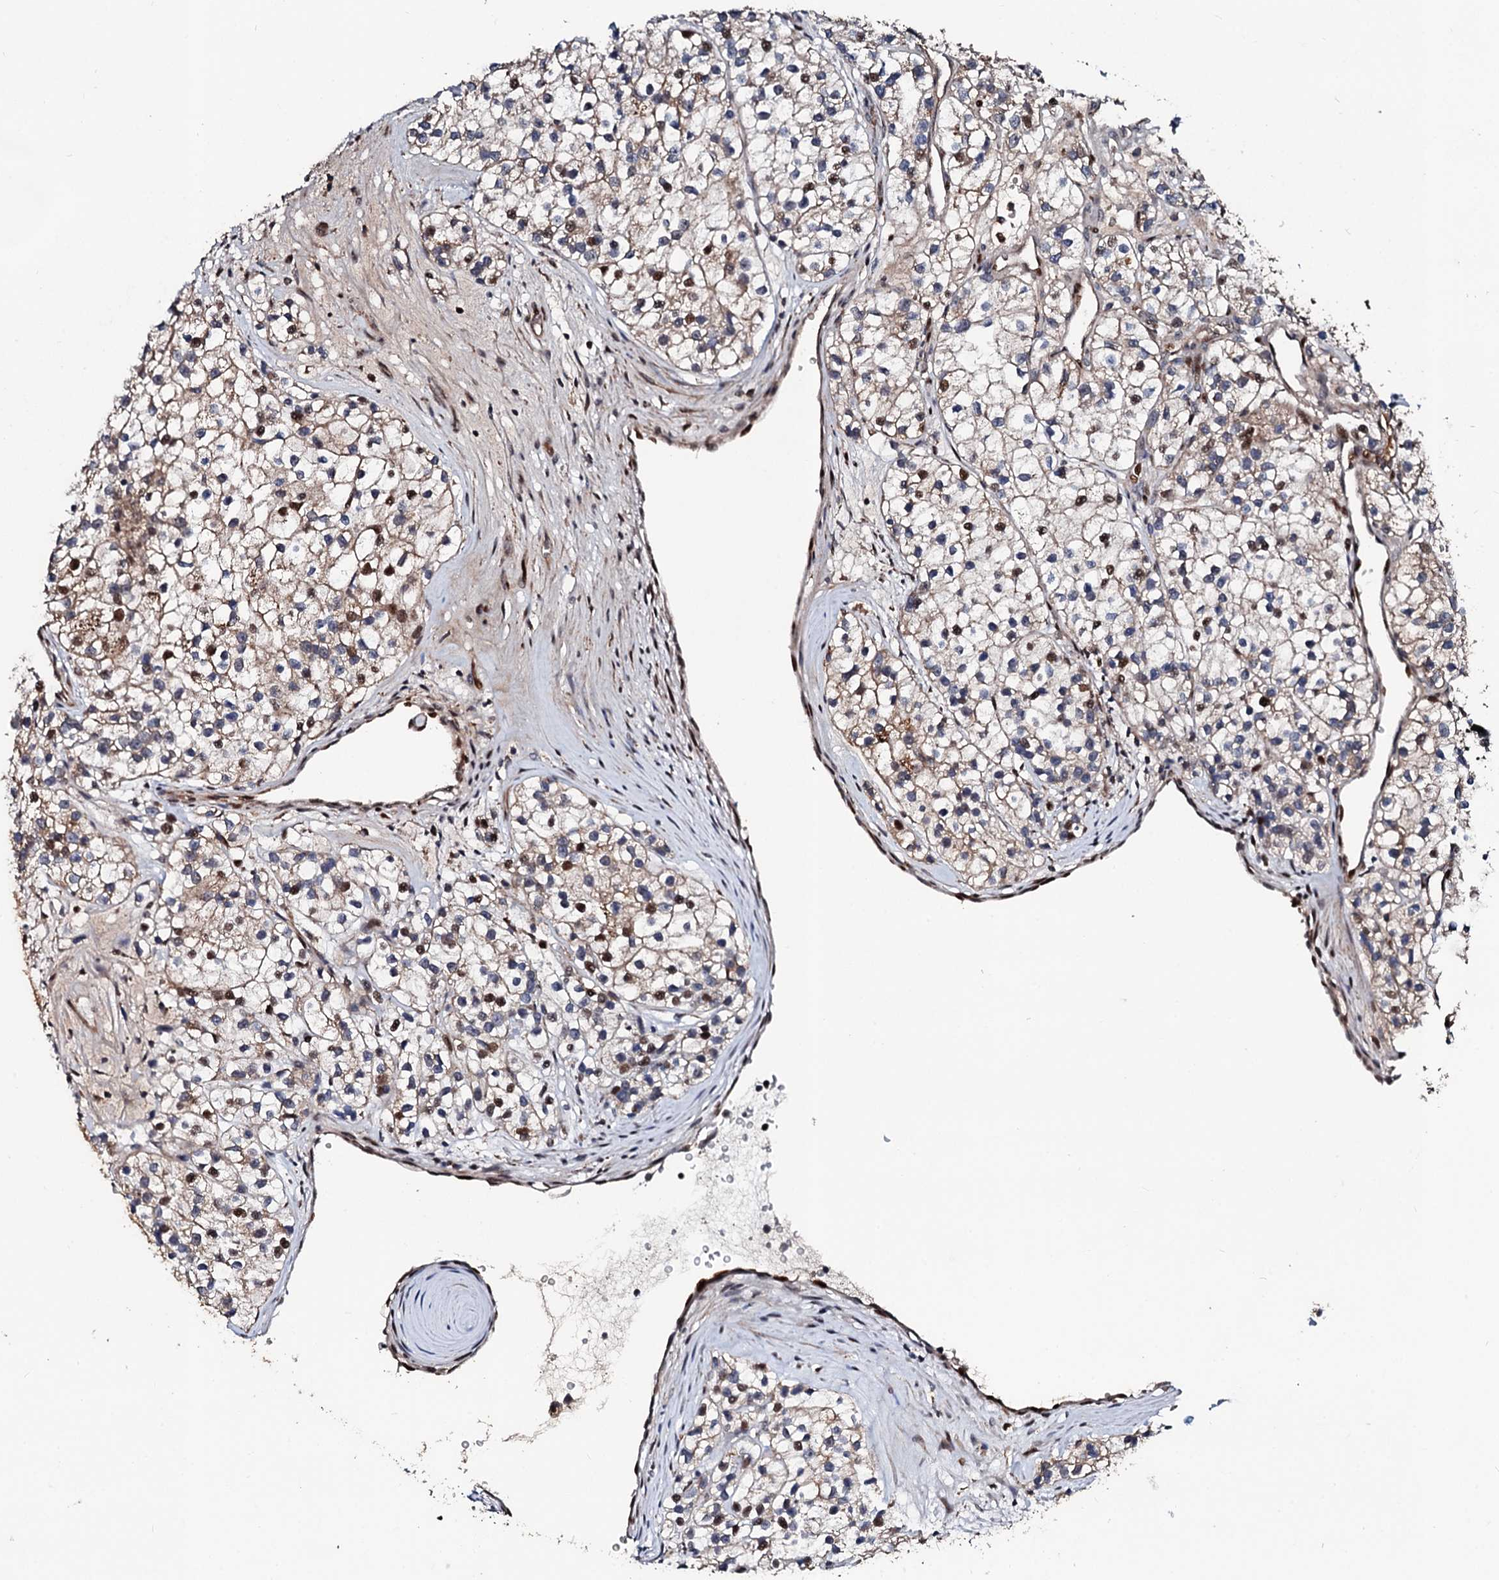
{"staining": {"intensity": "moderate", "quantity": "<25%", "location": "cytoplasmic/membranous,nuclear"}, "tissue": "renal cancer", "cell_type": "Tumor cells", "image_type": "cancer", "snomed": [{"axis": "morphology", "description": "Adenocarcinoma, NOS"}, {"axis": "topography", "description": "Kidney"}], "caption": "DAB (3,3'-diaminobenzidine) immunohistochemical staining of human renal cancer (adenocarcinoma) exhibits moderate cytoplasmic/membranous and nuclear protein expression in approximately <25% of tumor cells.", "gene": "KIF18A", "patient": {"sex": "female", "age": 57}}